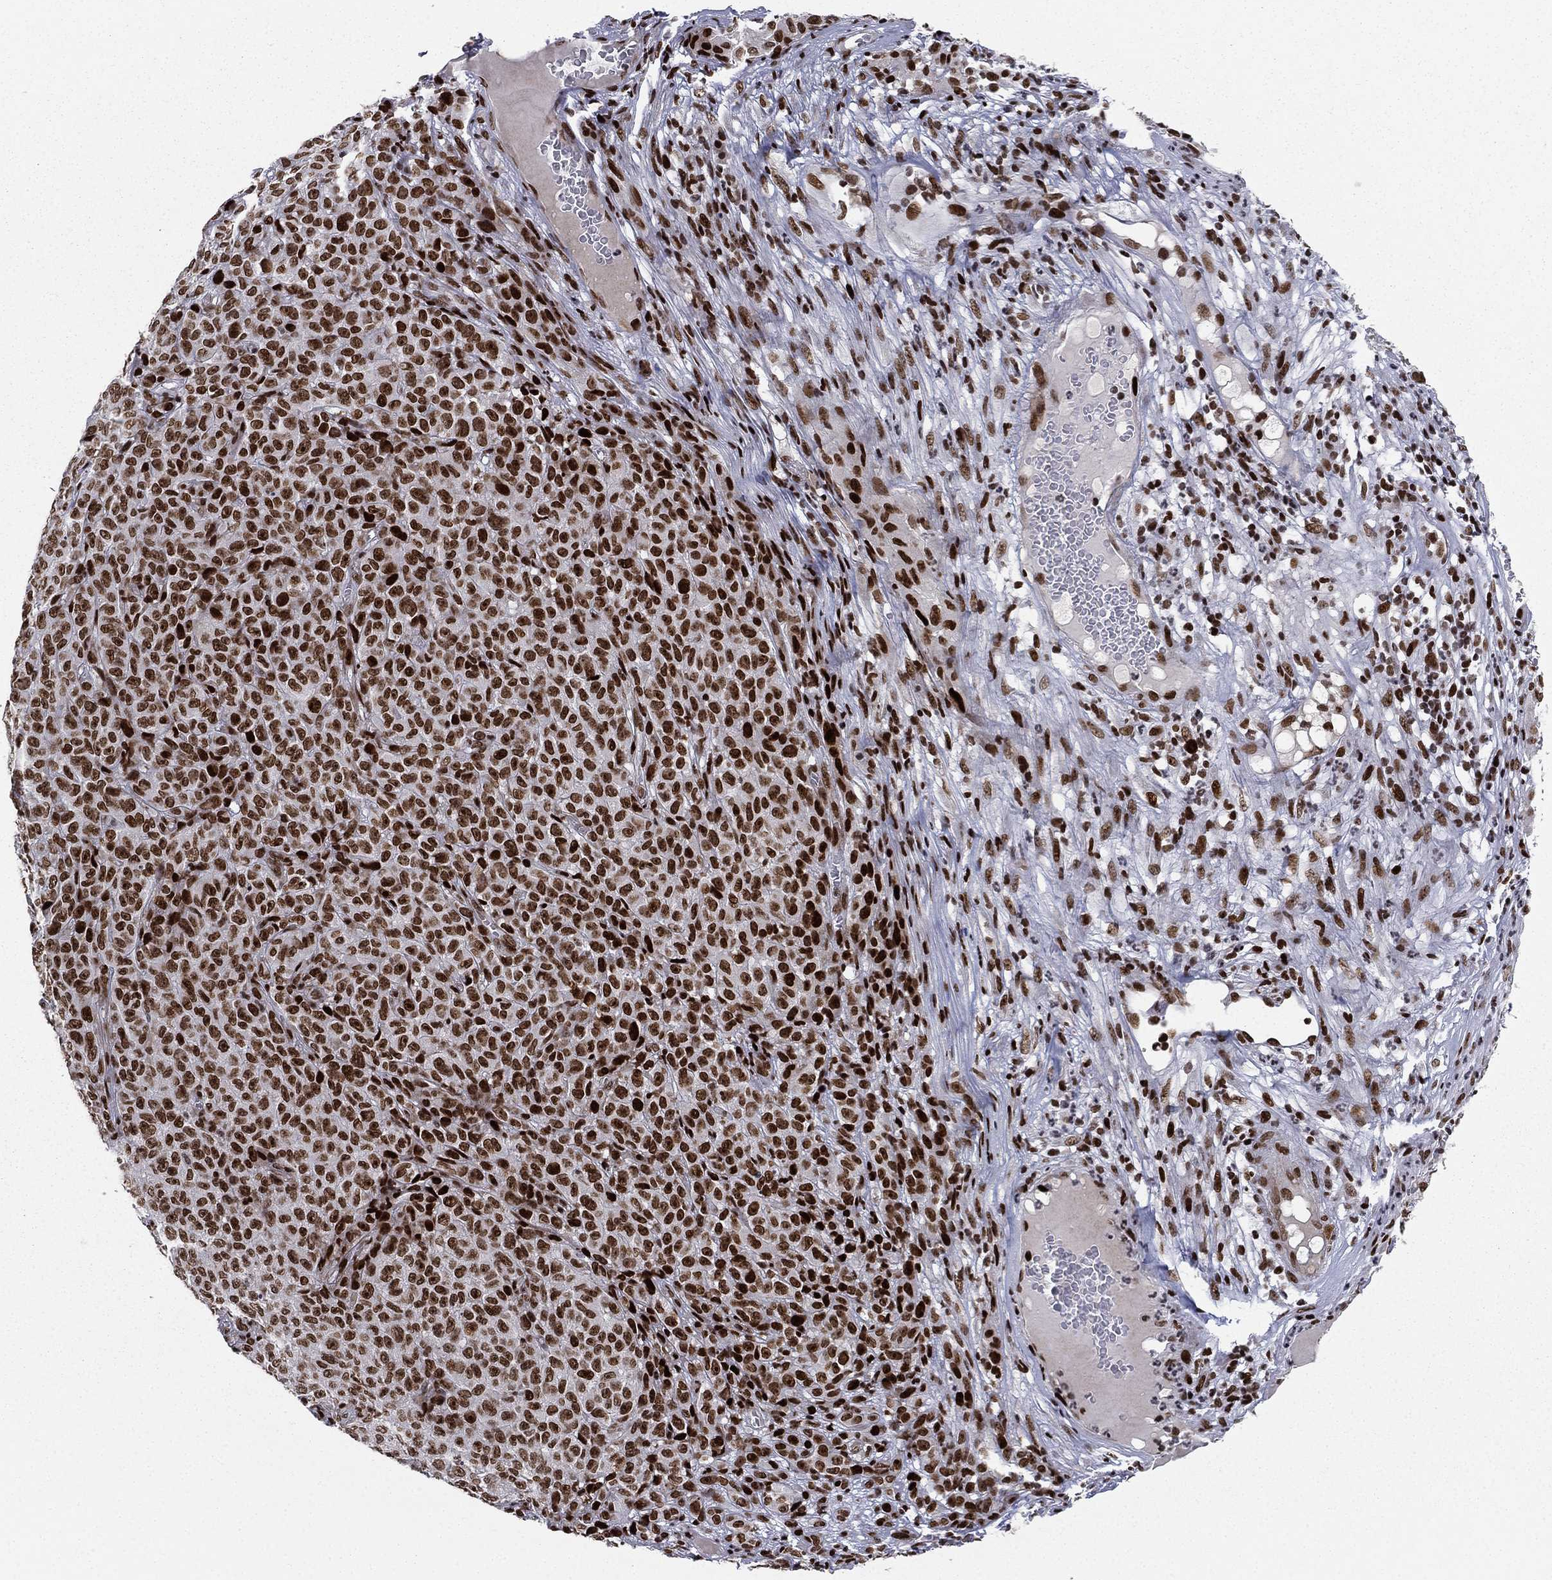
{"staining": {"intensity": "strong", "quantity": ">75%", "location": "nuclear"}, "tissue": "melanoma", "cell_type": "Tumor cells", "image_type": "cancer", "snomed": [{"axis": "morphology", "description": "Malignant melanoma, NOS"}, {"axis": "topography", "description": "Skin"}], "caption": "High-power microscopy captured an immunohistochemistry (IHC) micrograph of melanoma, revealing strong nuclear positivity in approximately >75% of tumor cells.", "gene": "RTF1", "patient": {"sex": "female", "age": 82}}